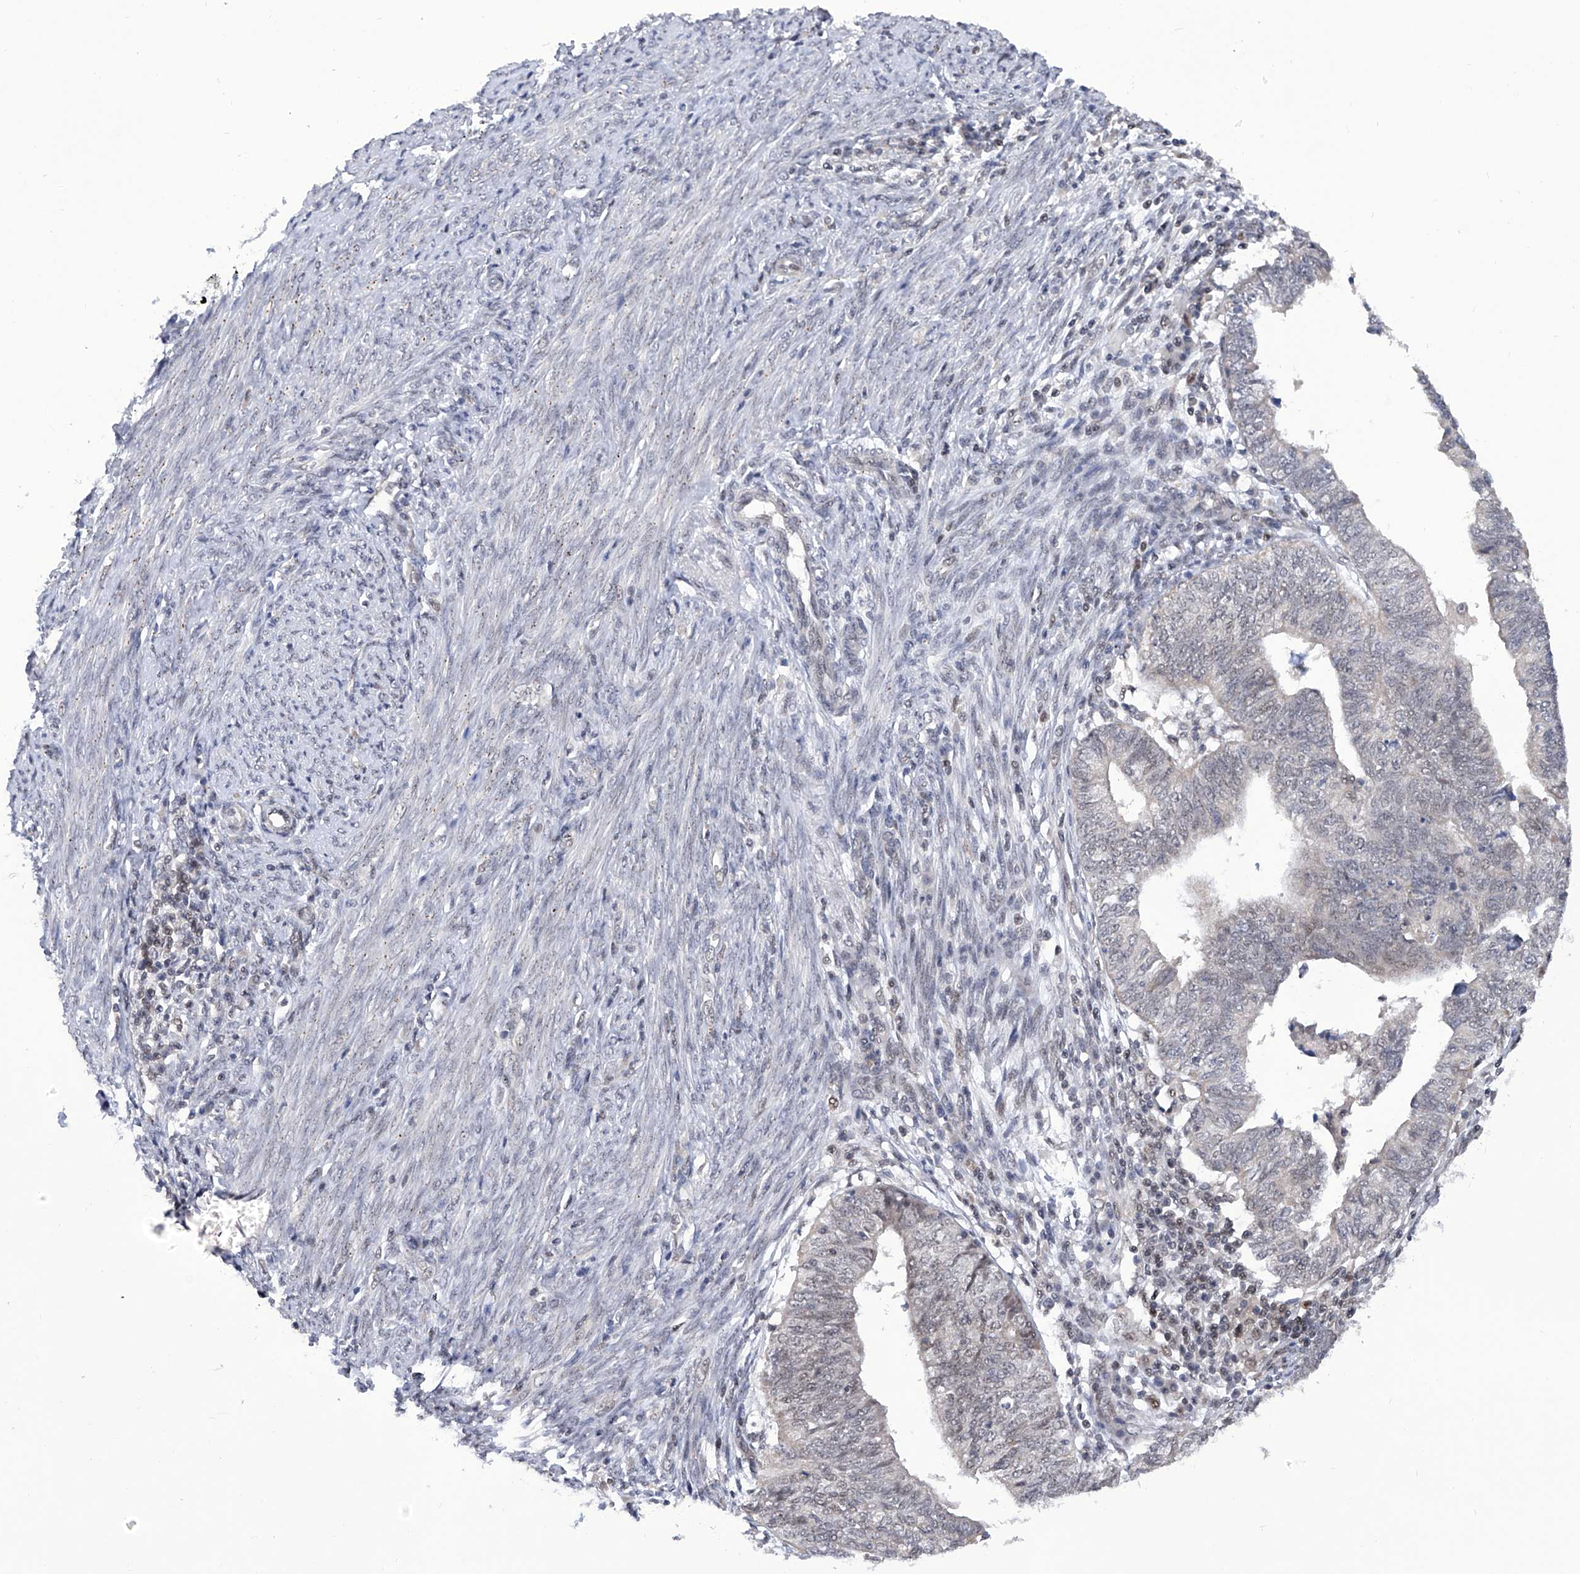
{"staining": {"intensity": "negative", "quantity": "none", "location": "none"}, "tissue": "endometrial cancer", "cell_type": "Tumor cells", "image_type": "cancer", "snomed": [{"axis": "morphology", "description": "Adenocarcinoma, NOS"}, {"axis": "topography", "description": "Uterus"}], "caption": "This is an immunohistochemistry (IHC) histopathology image of endometrial adenocarcinoma. There is no positivity in tumor cells.", "gene": "RAD54L", "patient": {"sex": "female", "age": 77}}